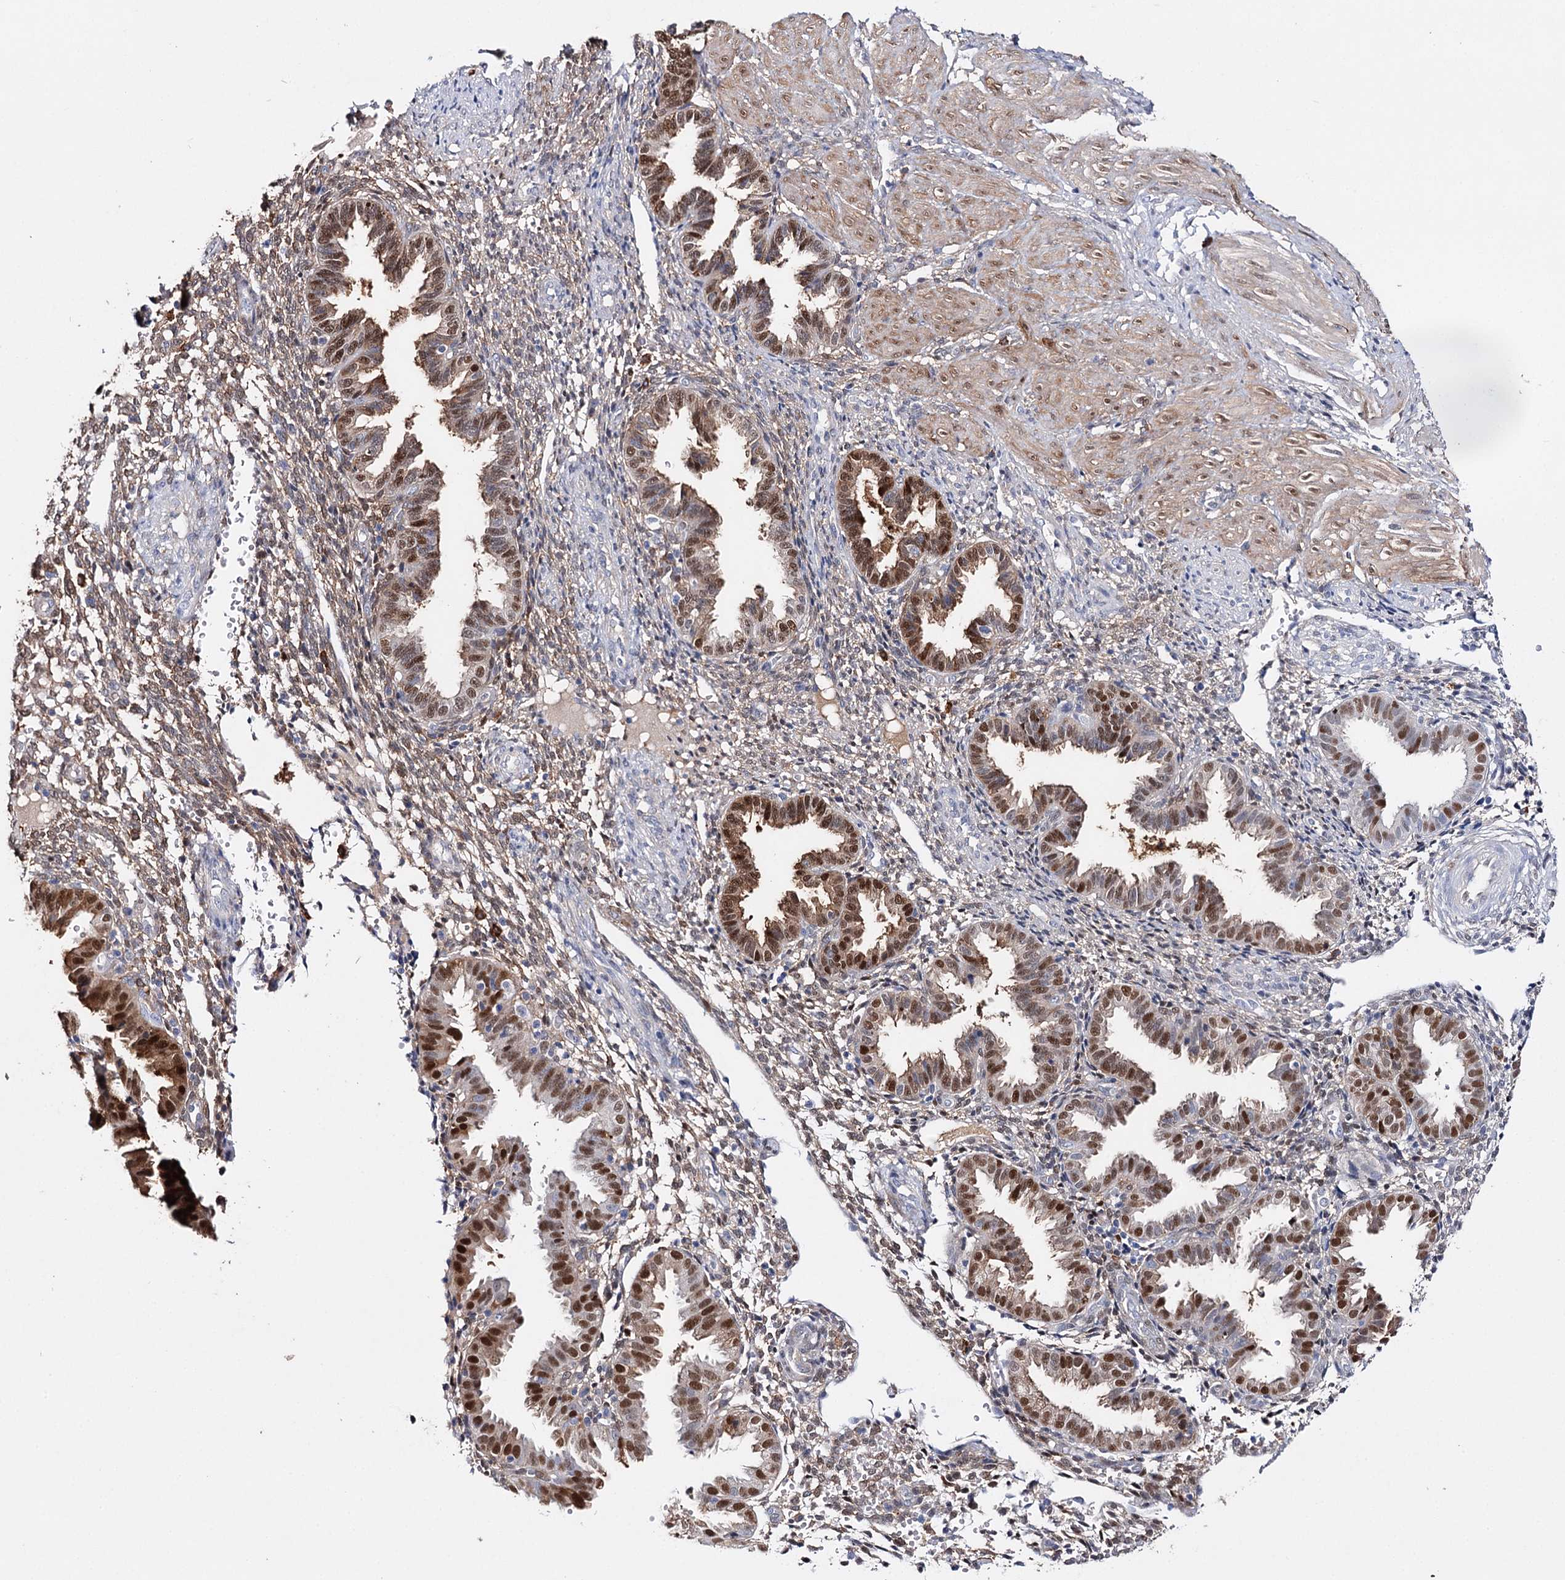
{"staining": {"intensity": "moderate", "quantity": "25%-75%", "location": "cytoplasmic/membranous"}, "tissue": "endometrium", "cell_type": "Cells in endometrial stroma", "image_type": "normal", "snomed": [{"axis": "morphology", "description": "Normal tissue, NOS"}, {"axis": "topography", "description": "Endometrium"}], "caption": "IHC photomicrograph of normal endometrium stained for a protein (brown), which exhibits medium levels of moderate cytoplasmic/membranous positivity in about 25%-75% of cells in endometrial stroma.", "gene": "CFAP46", "patient": {"sex": "female", "age": 33}}